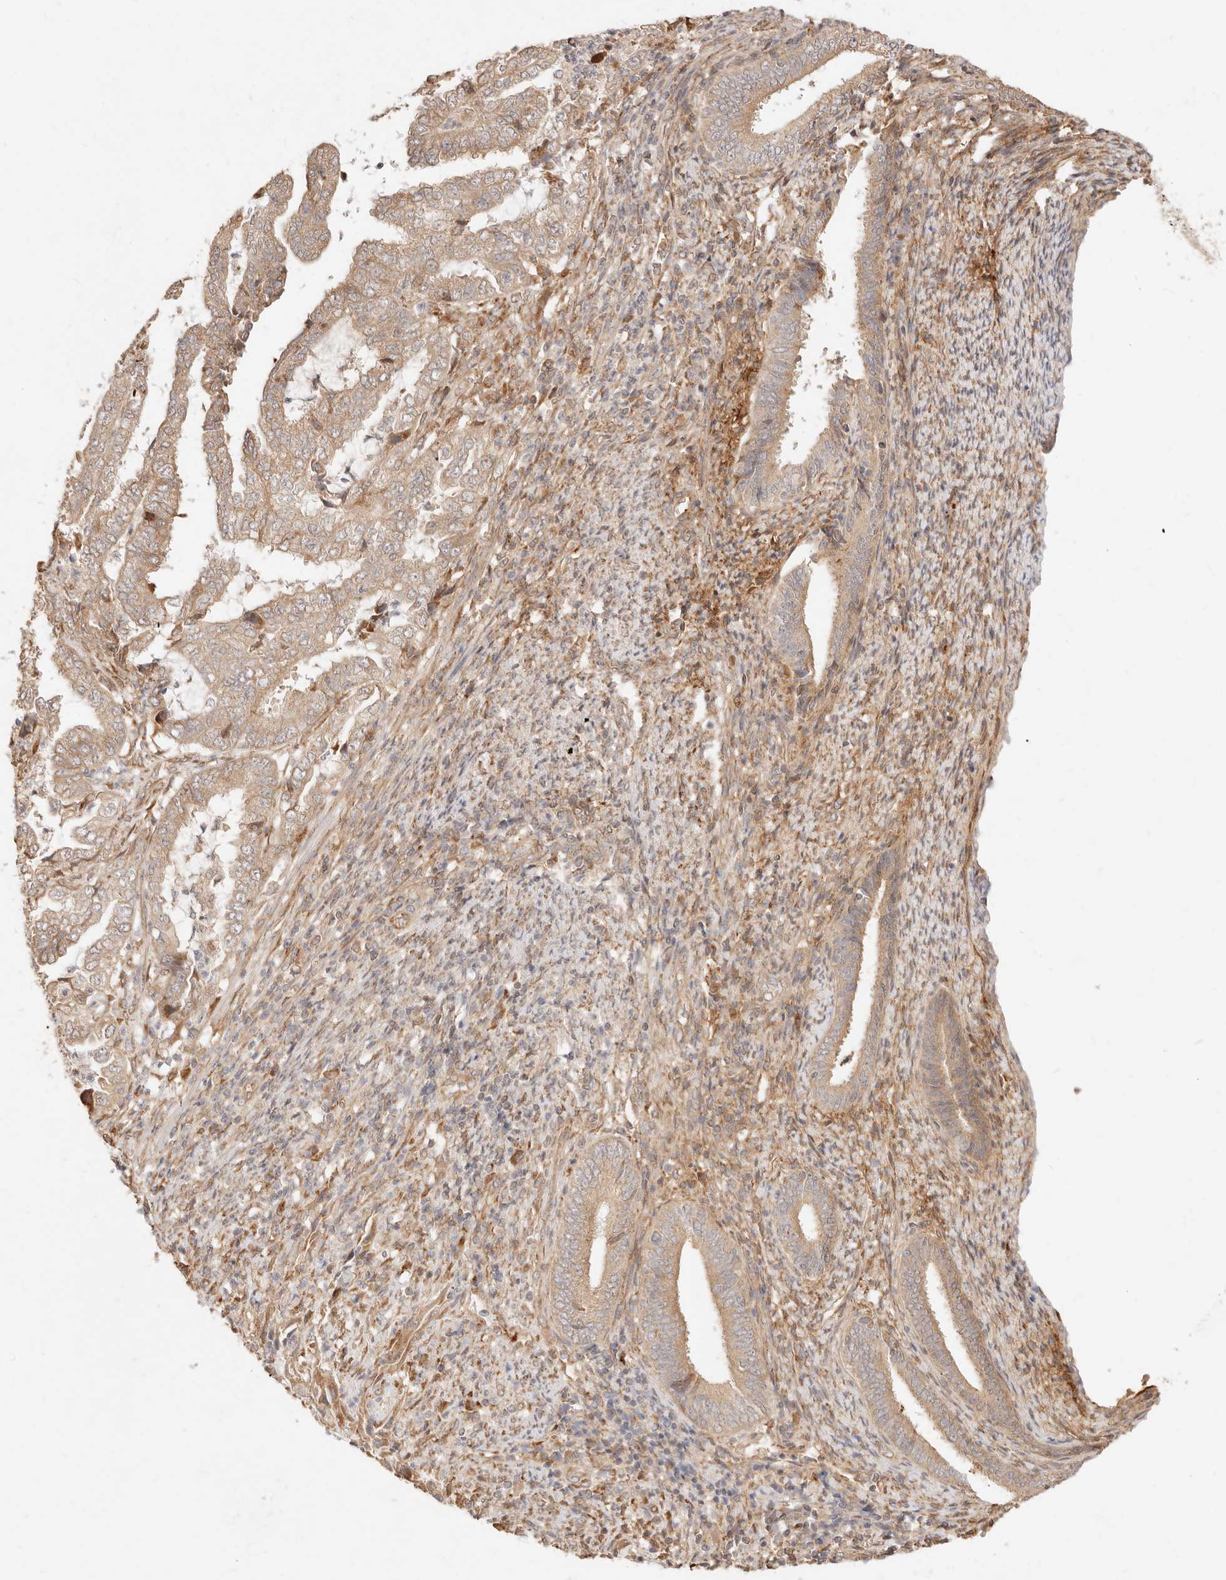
{"staining": {"intensity": "moderate", "quantity": ">75%", "location": "cytoplasmic/membranous"}, "tissue": "endometrial cancer", "cell_type": "Tumor cells", "image_type": "cancer", "snomed": [{"axis": "morphology", "description": "Adenocarcinoma, NOS"}, {"axis": "topography", "description": "Endometrium"}], "caption": "DAB immunohistochemical staining of endometrial cancer reveals moderate cytoplasmic/membranous protein staining in approximately >75% of tumor cells.", "gene": "UBXN10", "patient": {"sex": "female", "age": 51}}